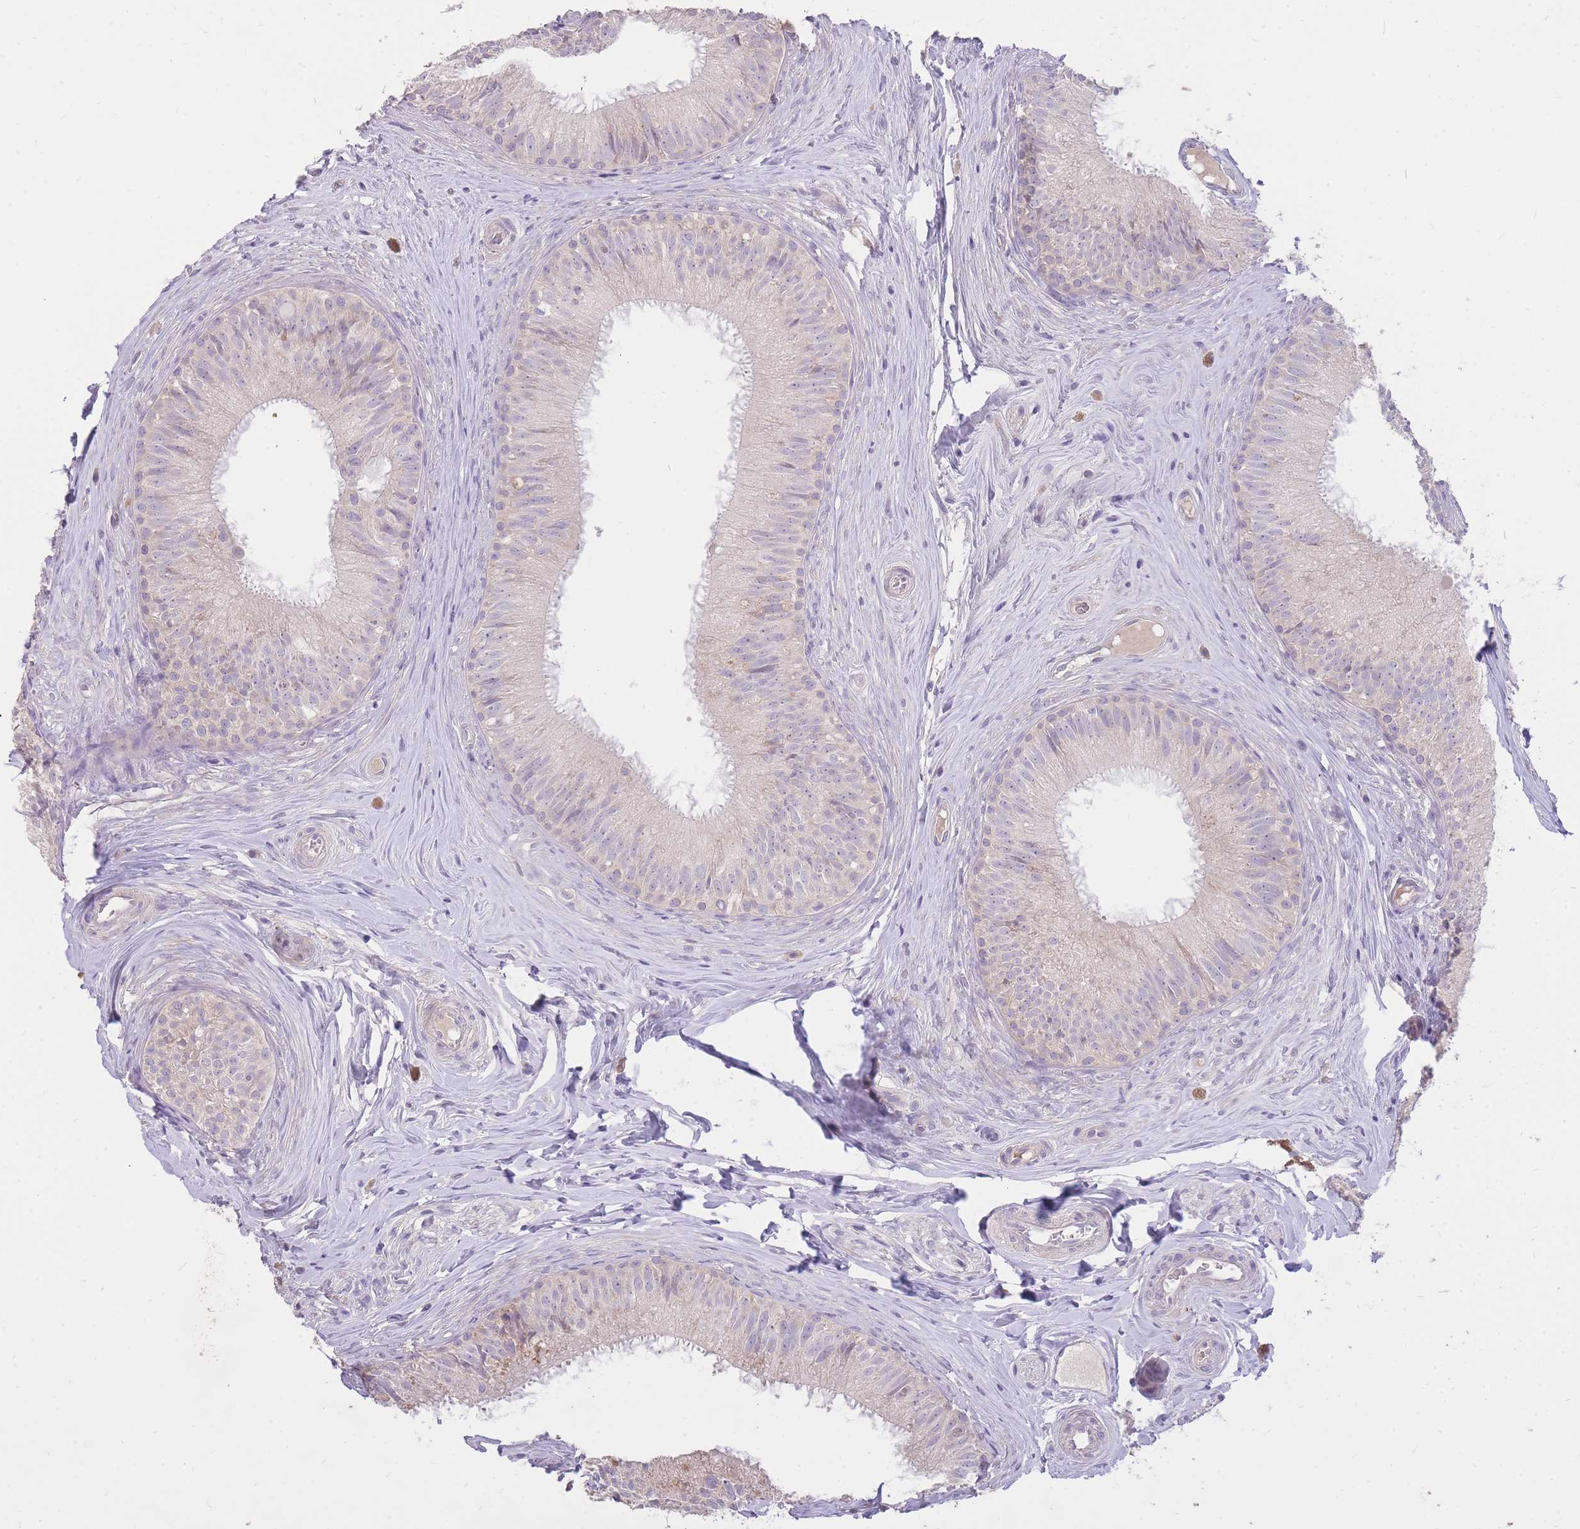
{"staining": {"intensity": "moderate", "quantity": "<25%", "location": "cytoplasmic/membranous"}, "tissue": "epididymis", "cell_type": "Glandular cells", "image_type": "normal", "snomed": [{"axis": "morphology", "description": "Normal tissue, NOS"}, {"axis": "topography", "description": "Epididymis"}], "caption": "Immunohistochemical staining of unremarkable human epididymis exhibits low levels of moderate cytoplasmic/membranous expression in approximately <25% of glandular cells. The staining was performed using DAB to visualize the protein expression in brown, while the nuclei were stained in blue with hematoxylin (Magnification: 20x).", "gene": "FRG2B", "patient": {"sex": "male", "age": 34}}